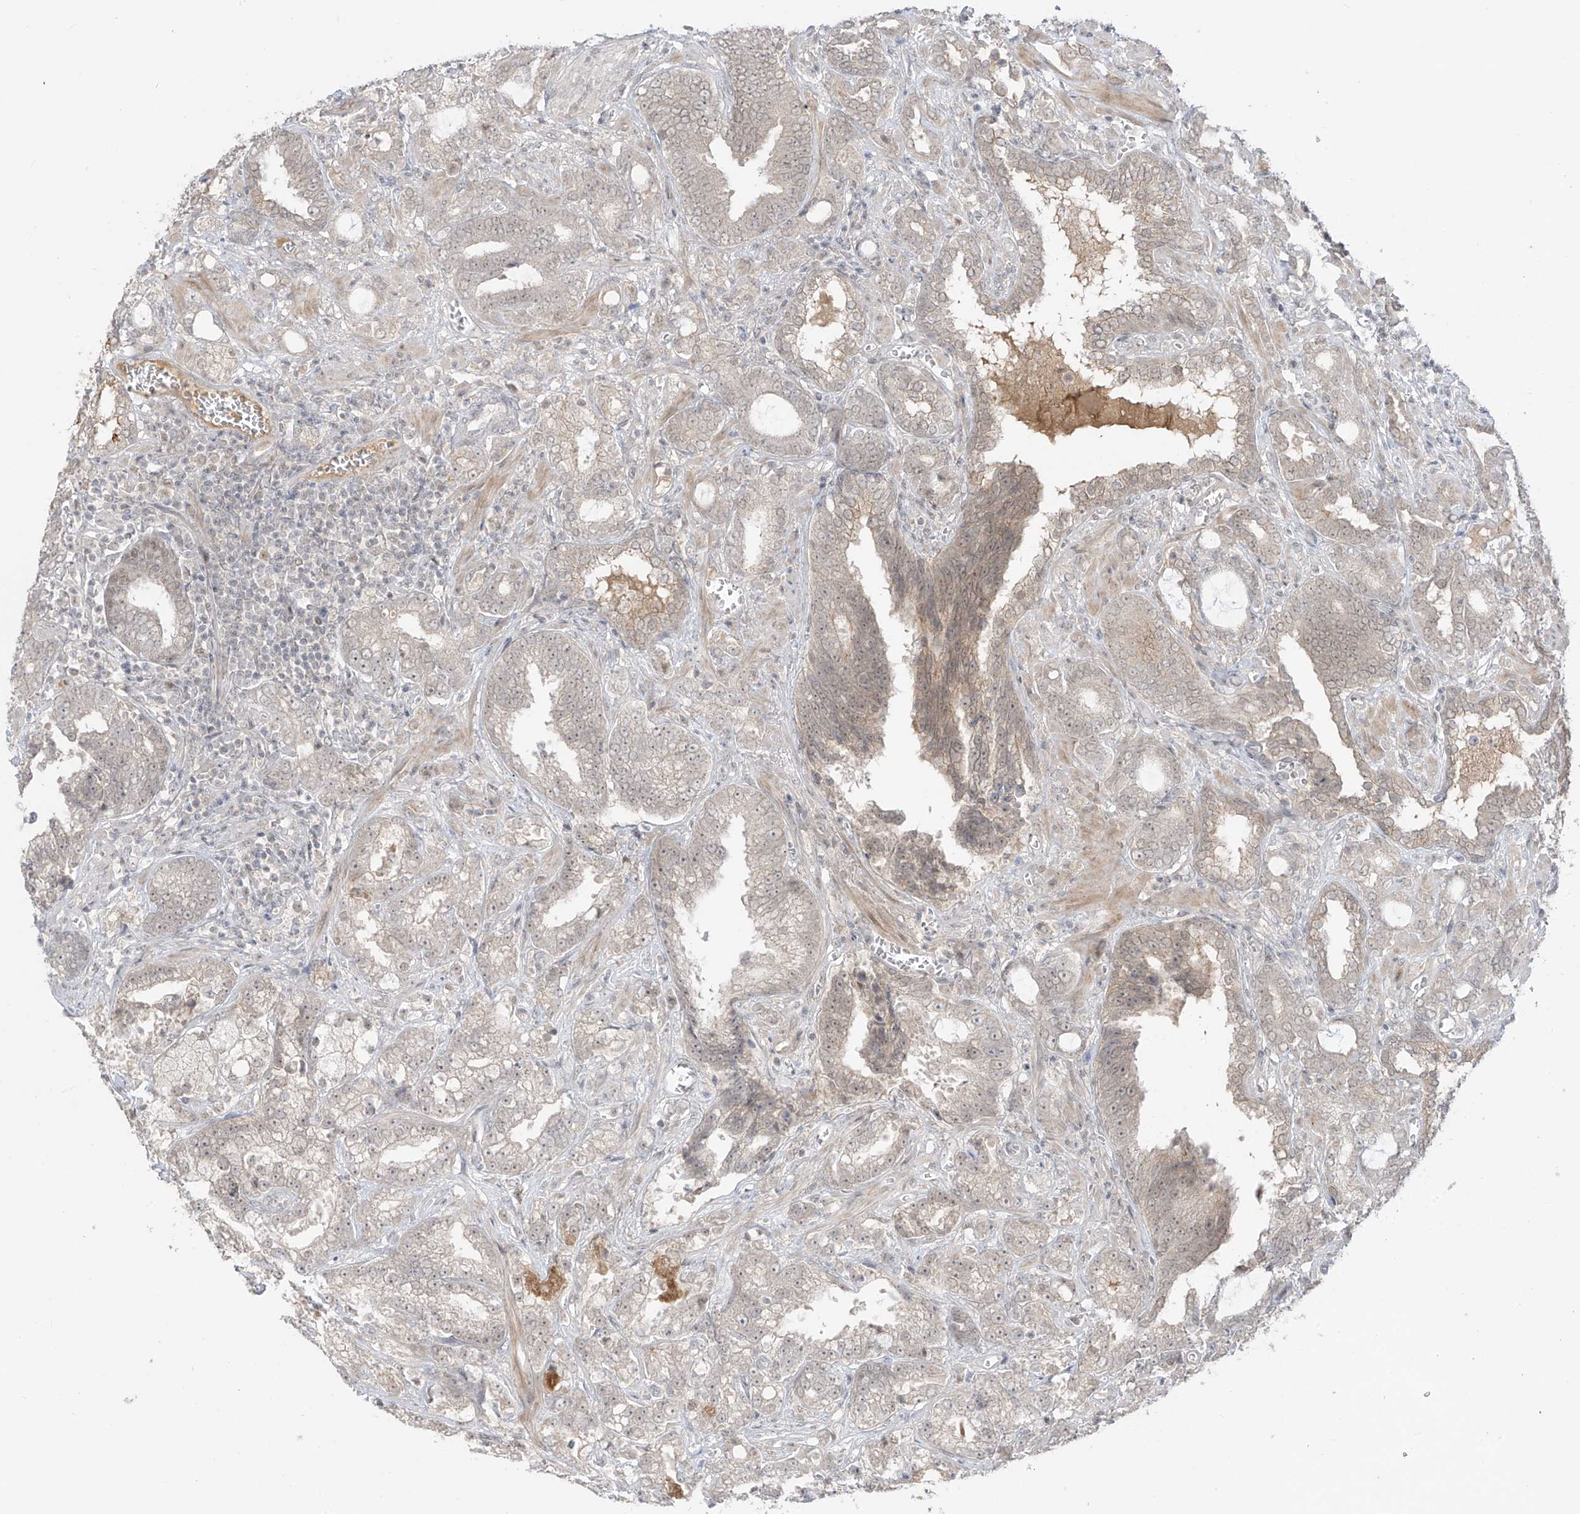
{"staining": {"intensity": "negative", "quantity": "none", "location": "none"}, "tissue": "prostate cancer", "cell_type": "Tumor cells", "image_type": "cancer", "snomed": [{"axis": "morphology", "description": "Adenocarcinoma, High grade"}, {"axis": "topography", "description": "Prostate and seminal vesicle, NOS"}], "caption": "Prostate cancer (high-grade adenocarcinoma) was stained to show a protein in brown. There is no significant staining in tumor cells. (DAB (3,3'-diaminobenzidine) IHC, high magnification).", "gene": "OGT", "patient": {"sex": "male", "age": 67}}